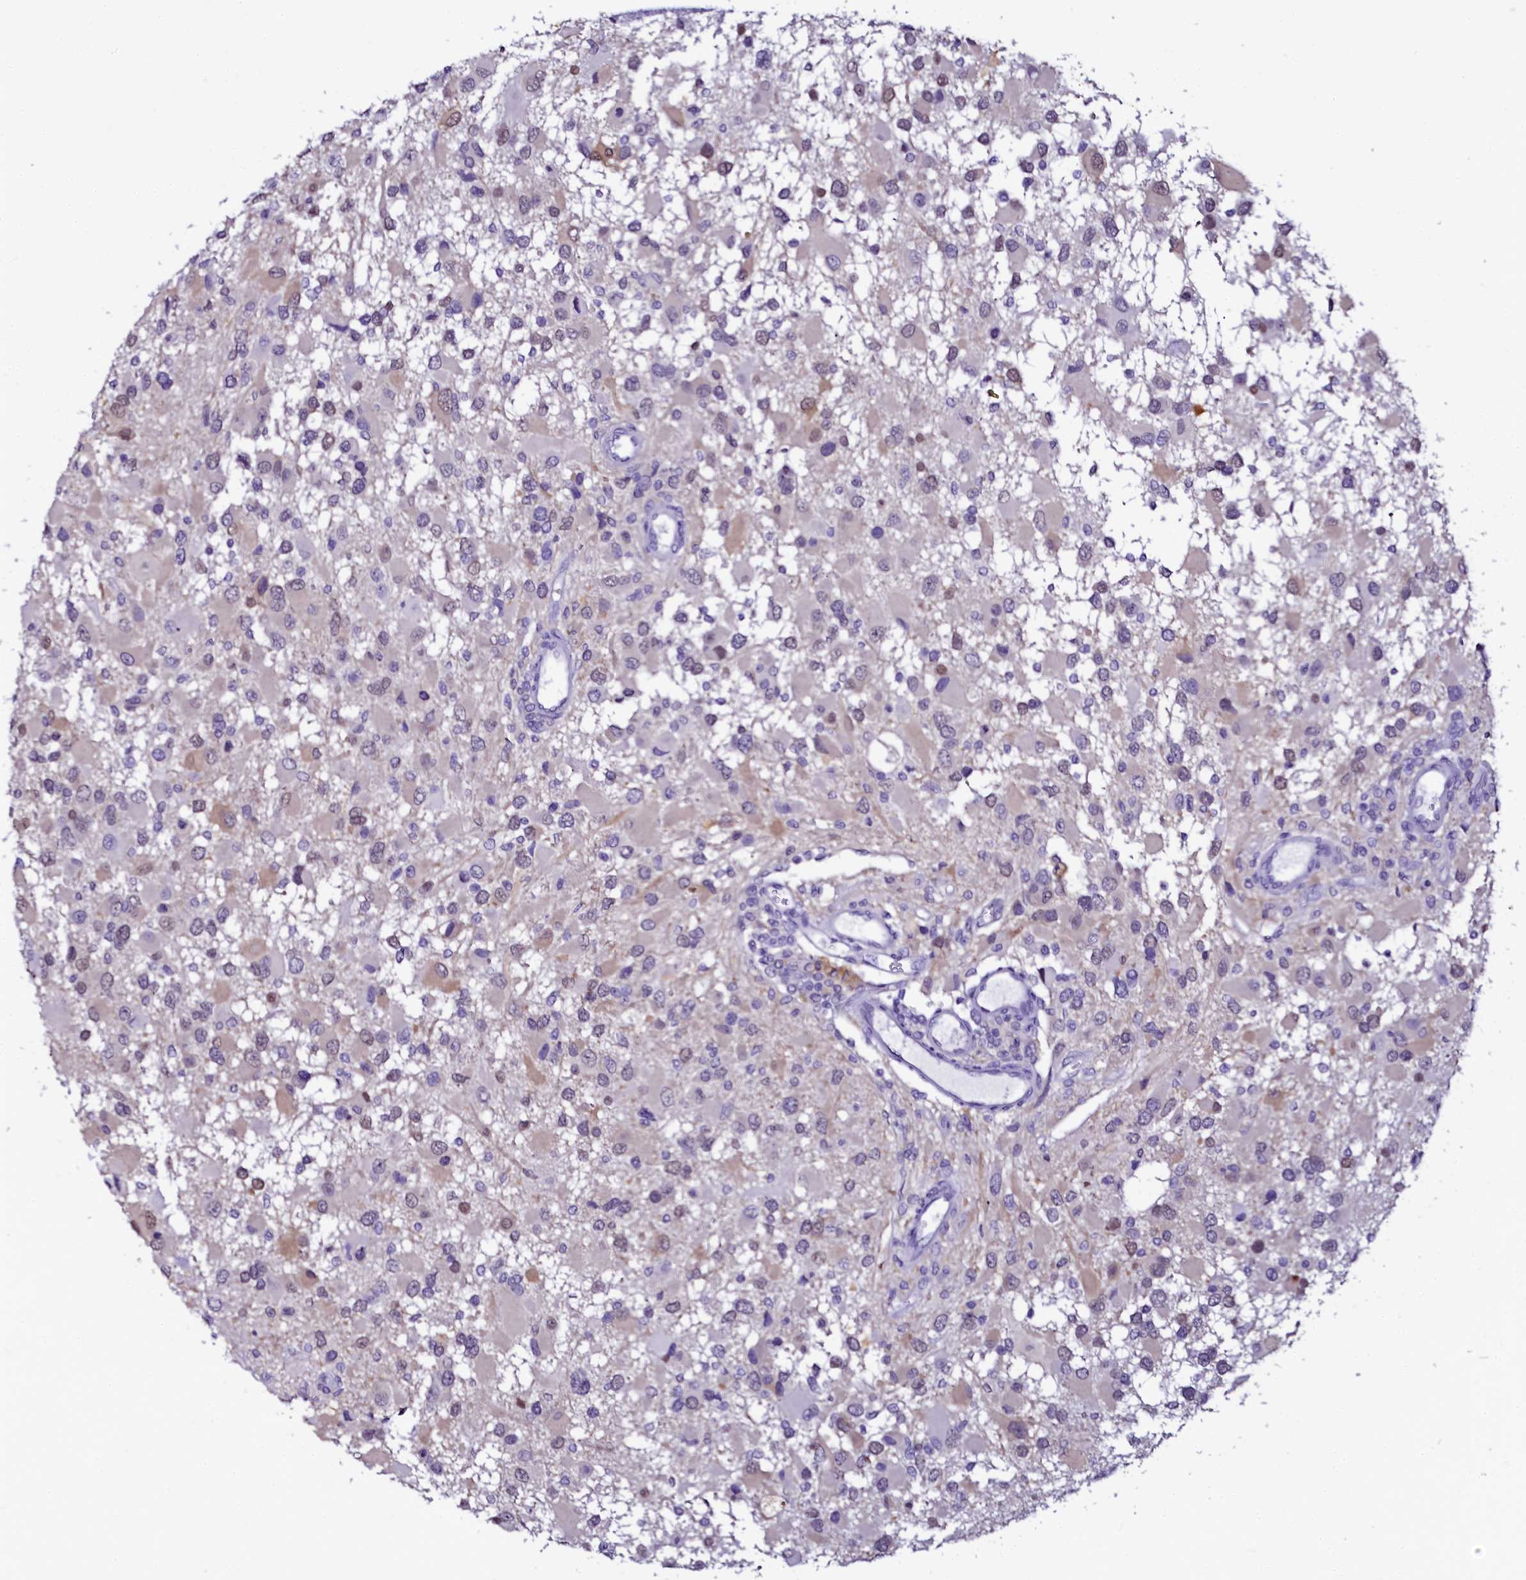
{"staining": {"intensity": "weak", "quantity": "<25%", "location": "nuclear"}, "tissue": "glioma", "cell_type": "Tumor cells", "image_type": "cancer", "snomed": [{"axis": "morphology", "description": "Glioma, malignant, High grade"}, {"axis": "topography", "description": "Brain"}], "caption": "Immunohistochemistry image of neoplastic tissue: human malignant glioma (high-grade) stained with DAB displays no significant protein staining in tumor cells.", "gene": "SORD", "patient": {"sex": "male", "age": 53}}